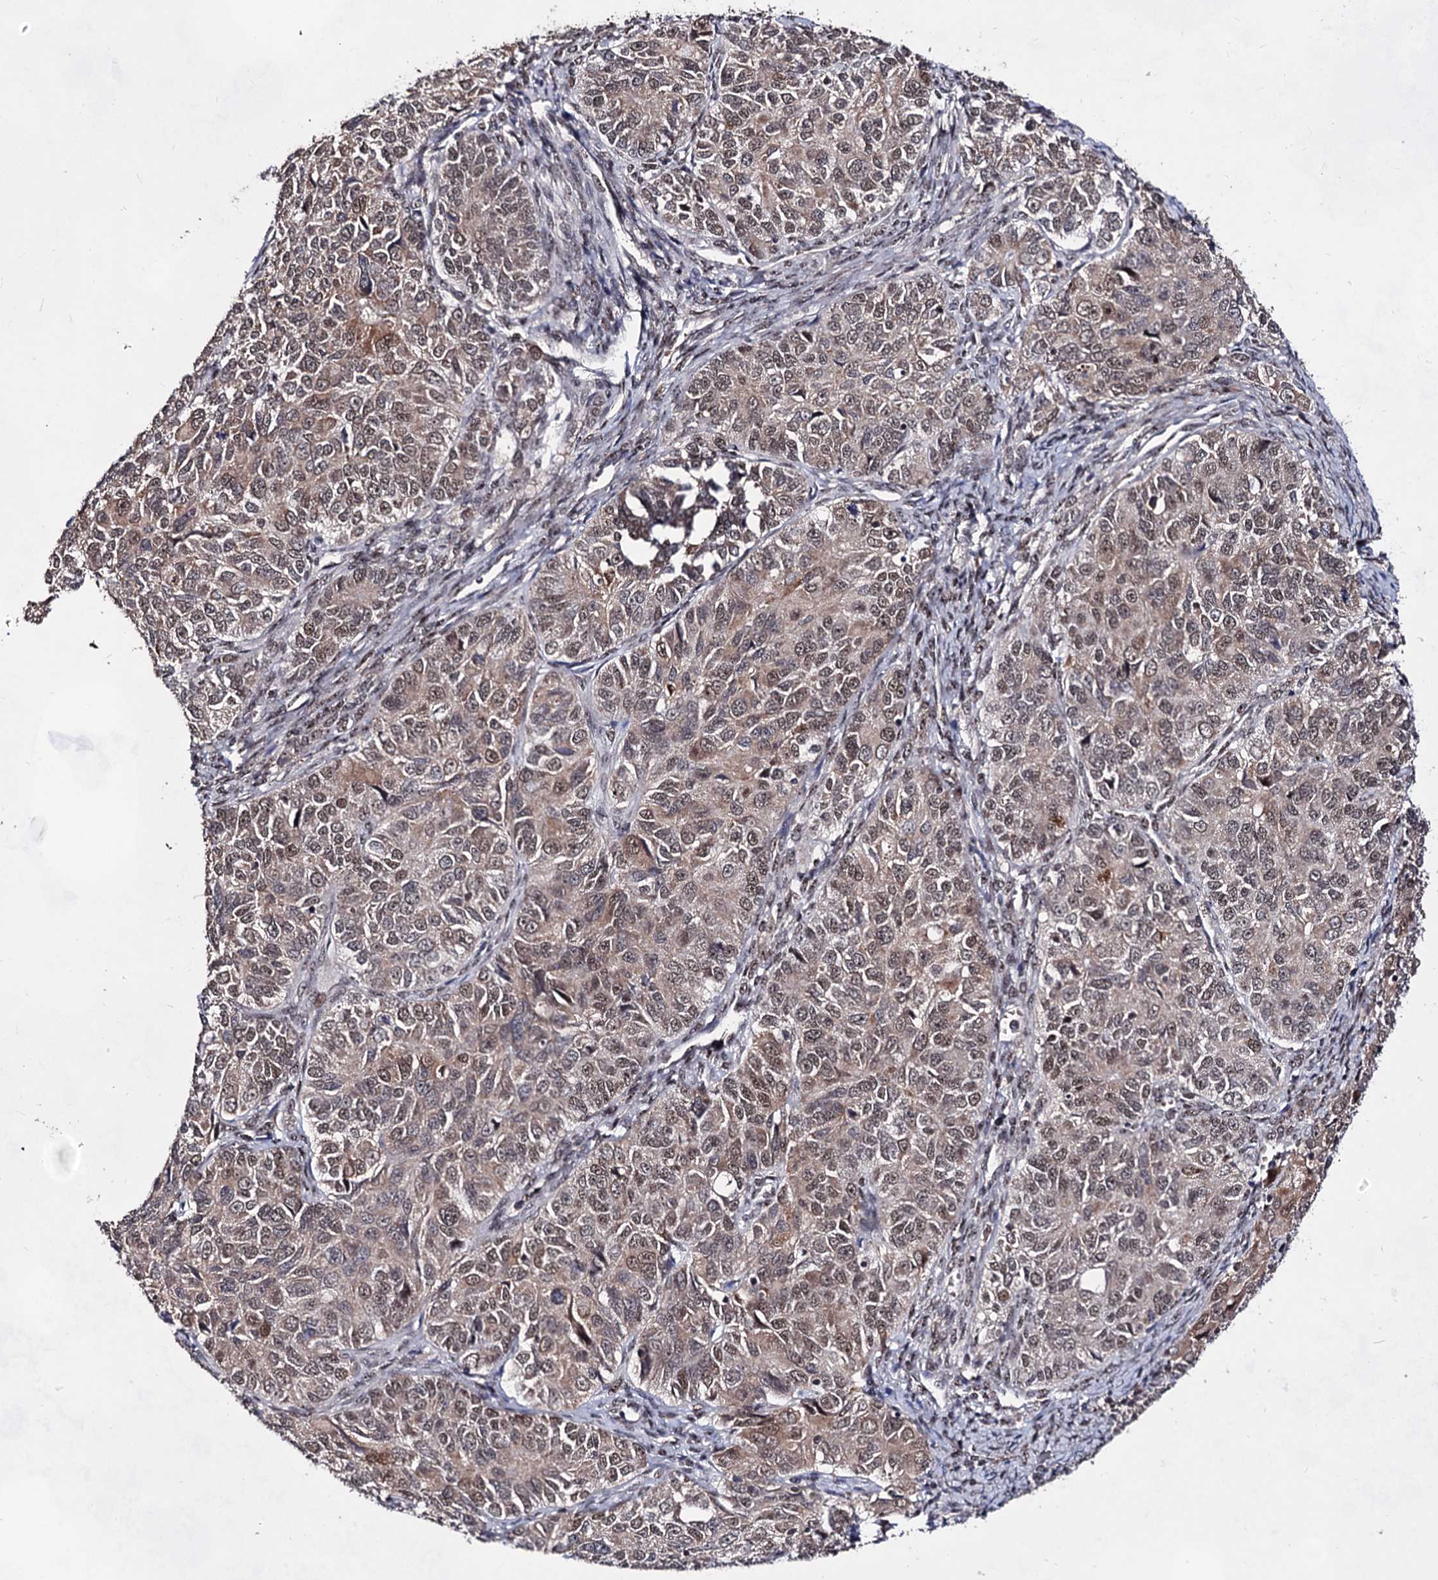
{"staining": {"intensity": "moderate", "quantity": ">75%", "location": "cytoplasmic/membranous,nuclear"}, "tissue": "ovarian cancer", "cell_type": "Tumor cells", "image_type": "cancer", "snomed": [{"axis": "morphology", "description": "Carcinoma, endometroid"}, {"axis": "topography", "description": "Ovary"}], "caption": "Ovarian cancer (endometroid carcinoma) tissue demonstrates moderate cytoplasmic/membranous and nuclear positivity in about >75% of tumor cells, visualized by immunohistochemistry.", "gene": "EXOSC10", "patient": {"sex": "female", "age": 51}}